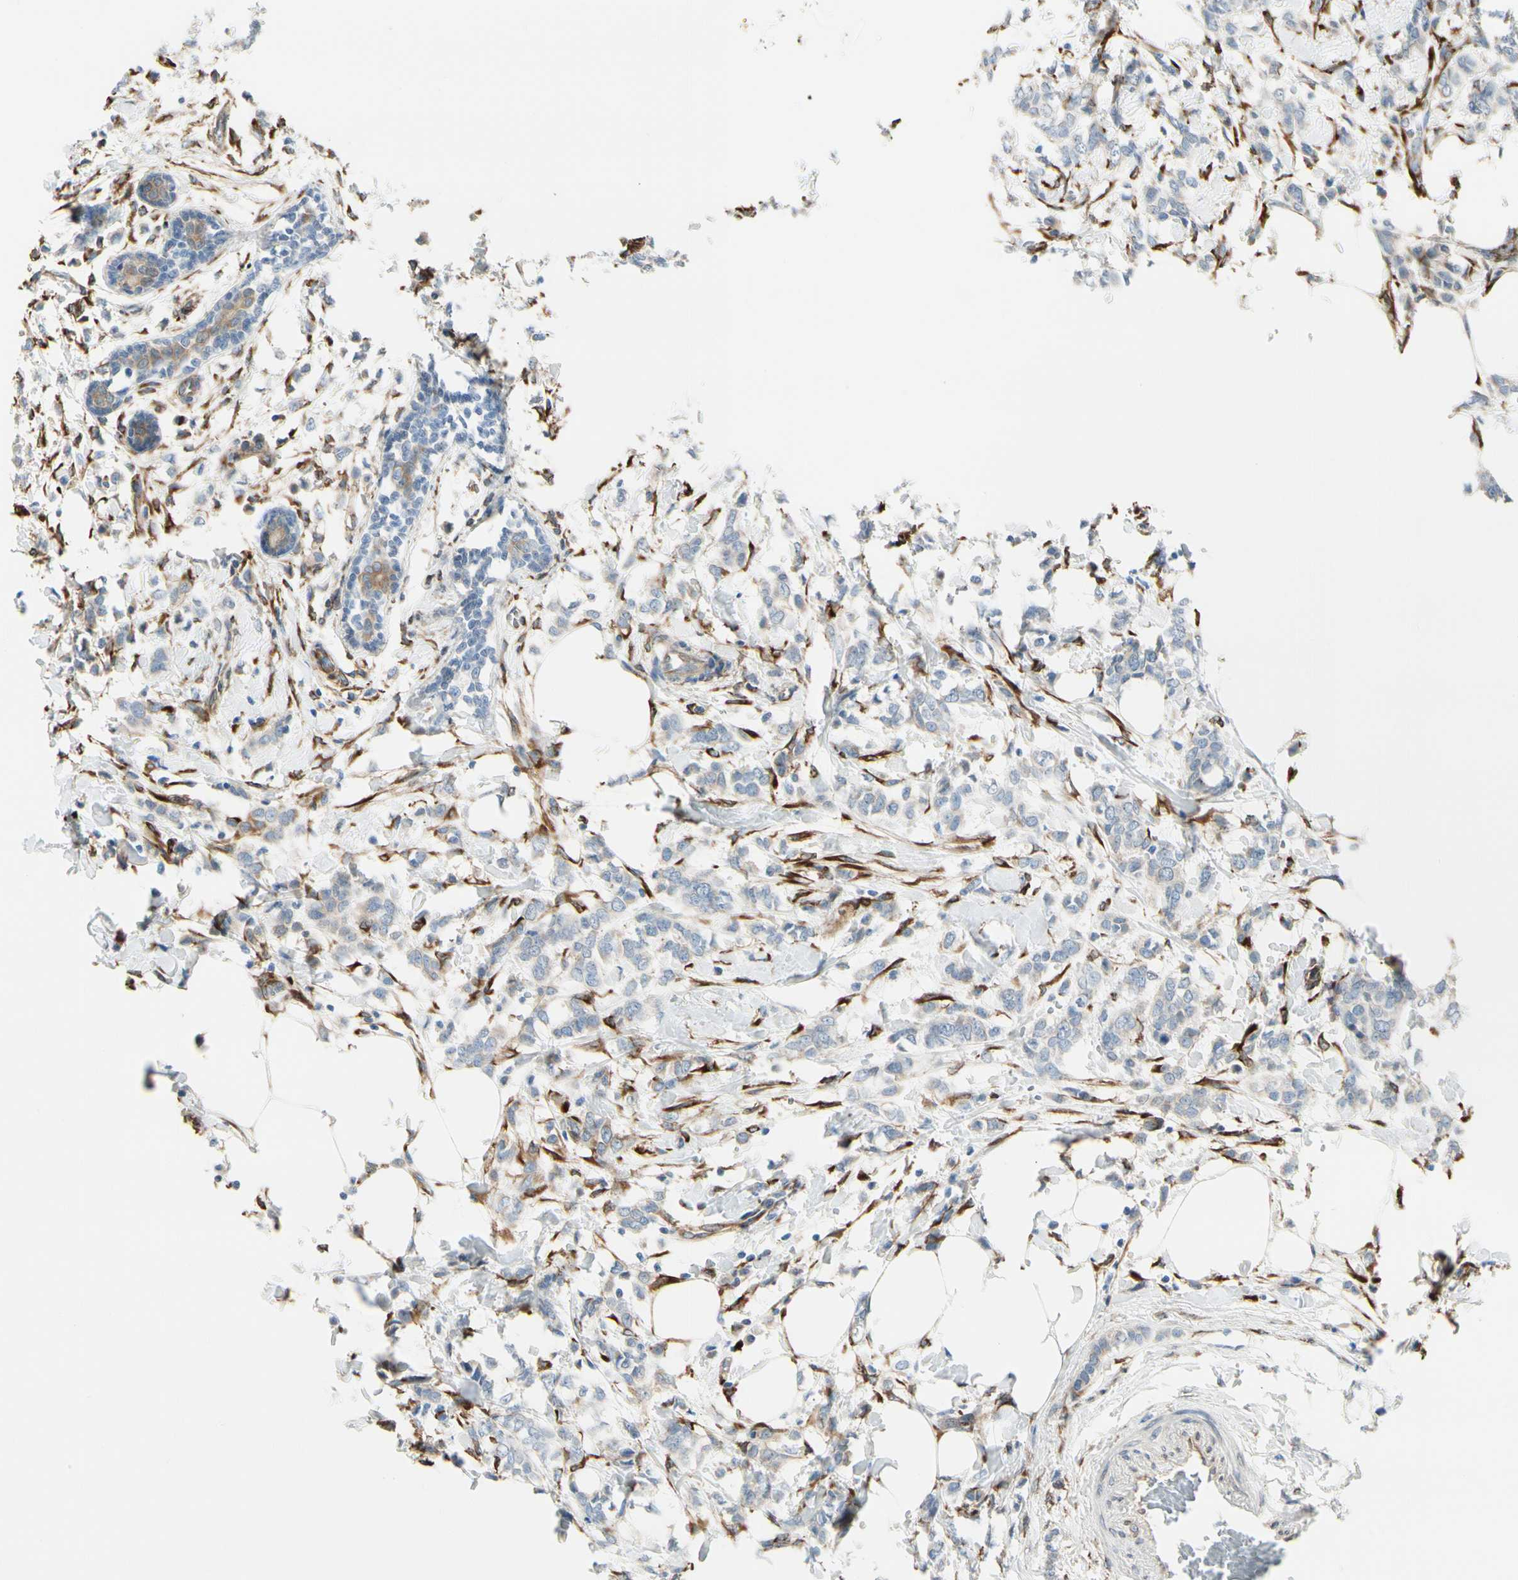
{"staining": {"intensity": "weak", "quantity": "<25%", "location": "cytoplasmic/membranous"}, "tissue": "breast cancer", "cell_type": "Tumor cells", "image_type": "cancer", "snomed": [{"axis": "morphology", "description": "Lobular carcinoma, in situ"}, {"axis": "morphology", "description": "Lobular carcinoma"}, {"axis": "topography", "description": "Breast"}], "caption": "Breast cancer (lobular carcinoma in situ) was stained to show a protein in brown. There is no significant positivity in tumor cells. (Stains: DAB (3,3'-diaminobenzidine) IHC with hematoxylin counter stain, Microscopy: brightfield microscopy at high magnification).", "gene": "FKBP7", "patient": {"sex": "female", "age": 41}}